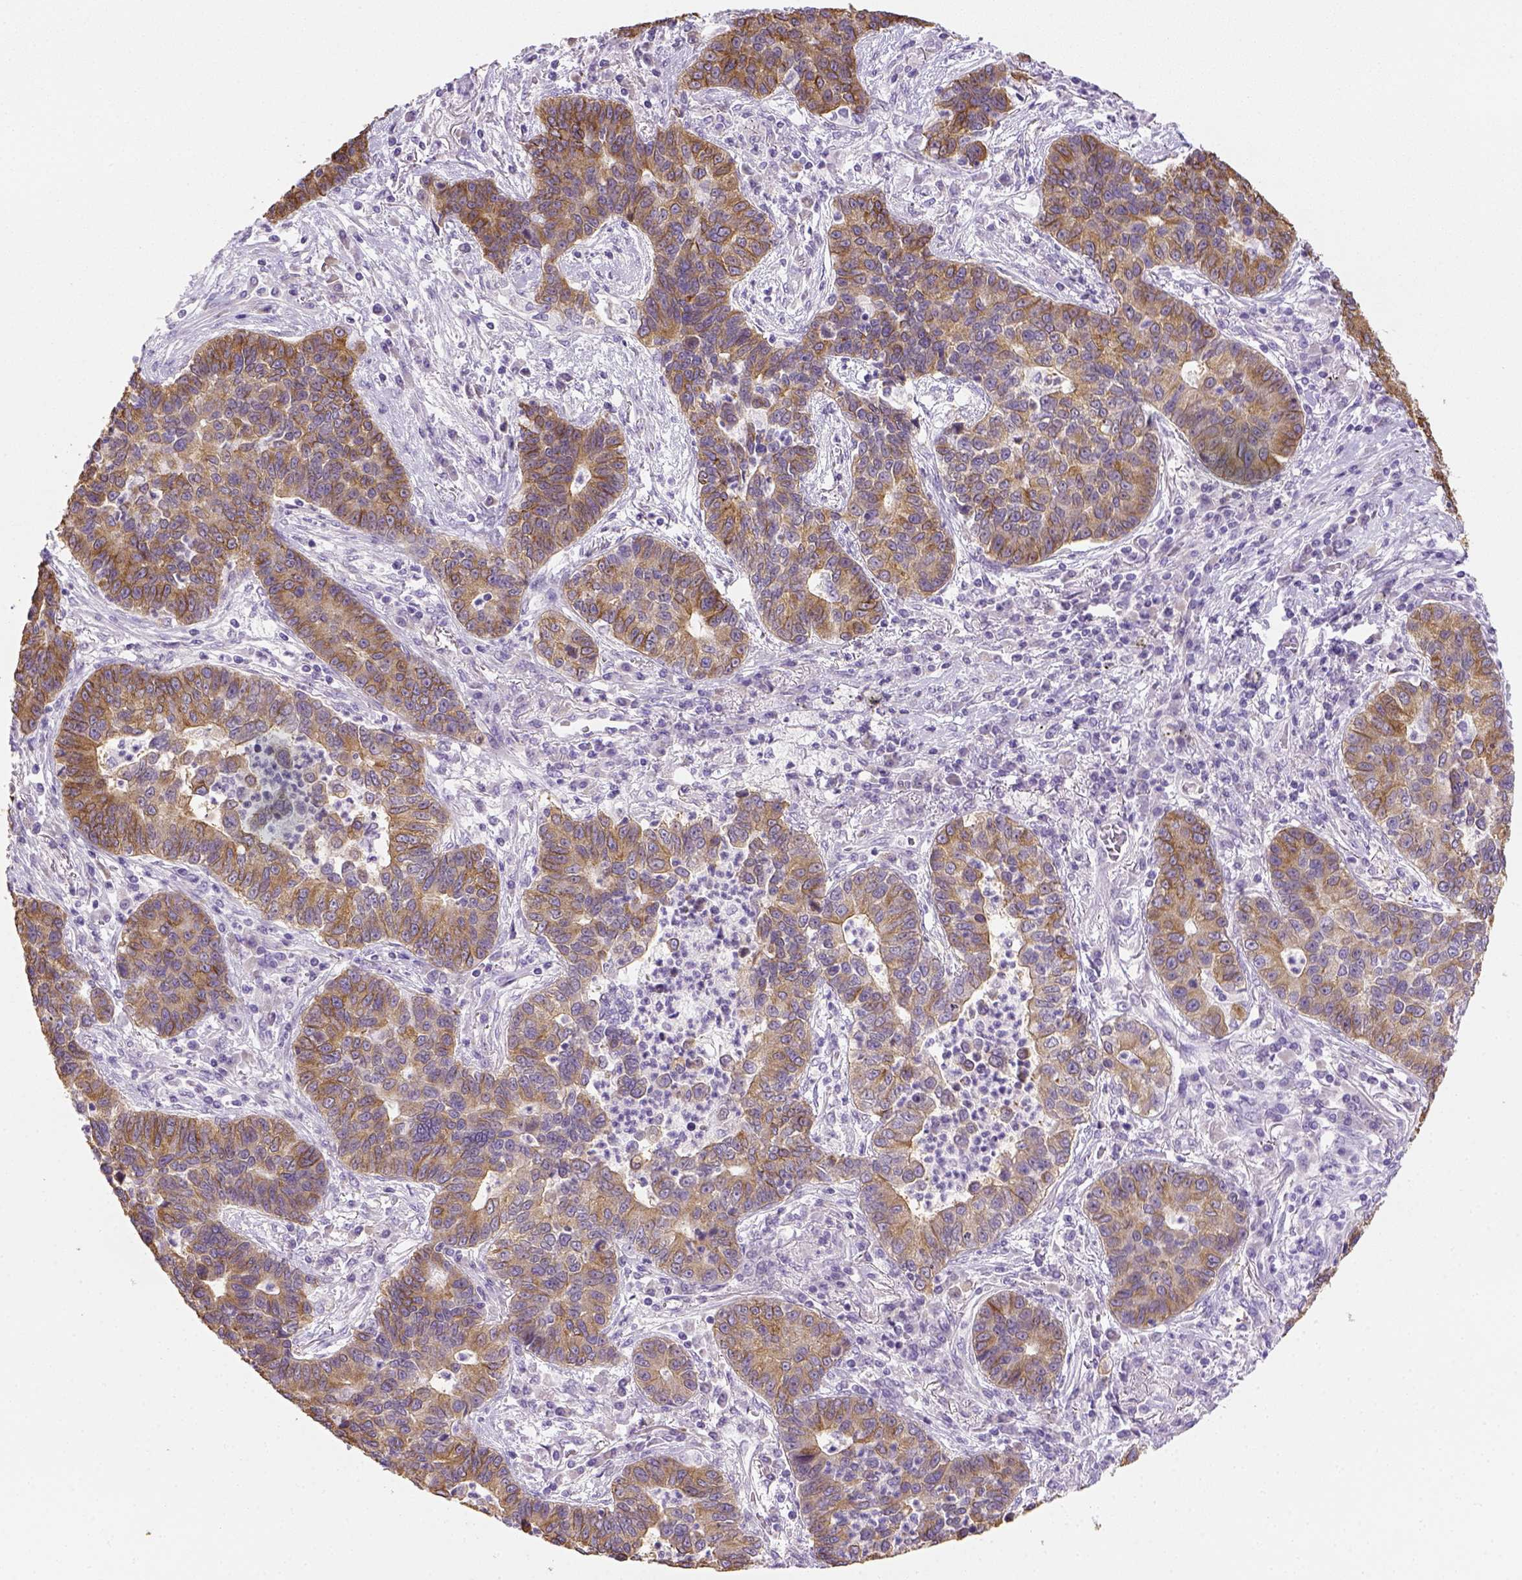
{"staining": {"intensity": "strong", "quantity": ">75%", "location": "cytoplasmic/membranous"}, "tissue": "lung cancer", "cell_type": "Tumor cells", "image_type": "cancer", "snomed": [{"axis": "morphology", "description": "Adenocarcinoma, NOS"}, {"axis": "topography", "description": "Lung"}], "caption": "About >75% of tumor cells in human adenocarcinoma (lung) reveal strong cytoplasmic/membranous protein staining as visualized by brown immunohistochemical staining.", "gene": "CACNB1", "patient": {"sex": "female", "age": 57}}